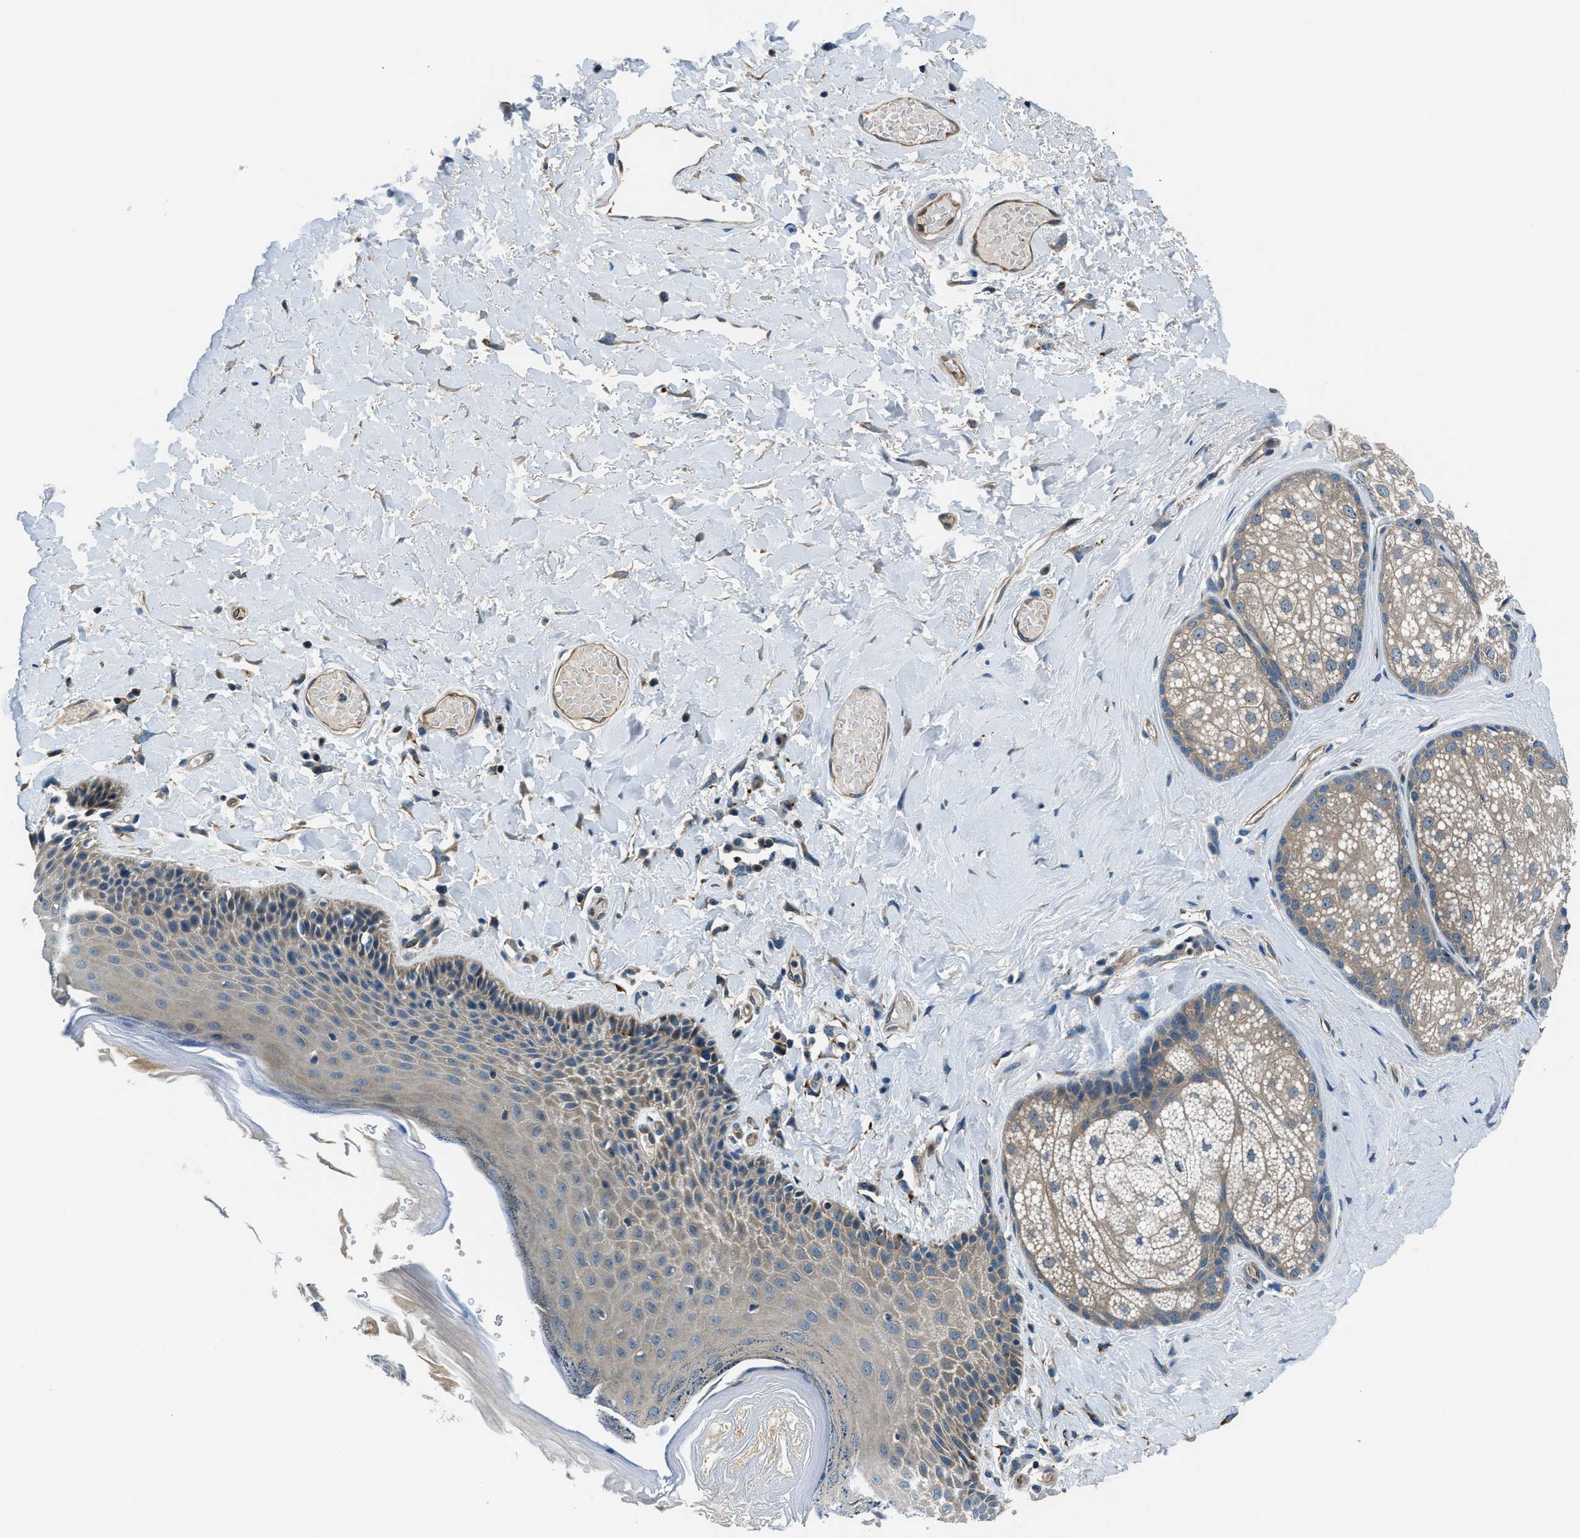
{"staining": {"intensity": "weak", "quantity": ">75%", "location": "cytoplasmic/membranous"}, "tissue": "skin", "cell_type": "Epidermal cells", "image_type": "normal", "snomed": [{"axis": "morphology", "description": "Normal tissue, NOS"}, {"axis": "topography", "description": "Anal"}], "caption": "Immunohistochemical staining of unremarkable human skin displays >75% levels of weak cytoplasmic/membranous protein staining in about >75% of epidermal cells. The protein of interest is shown in brown color, while the nuclei are stained blue.", "gene": "SLC19A2", "patient": {"sex": "male", "age": 69}}